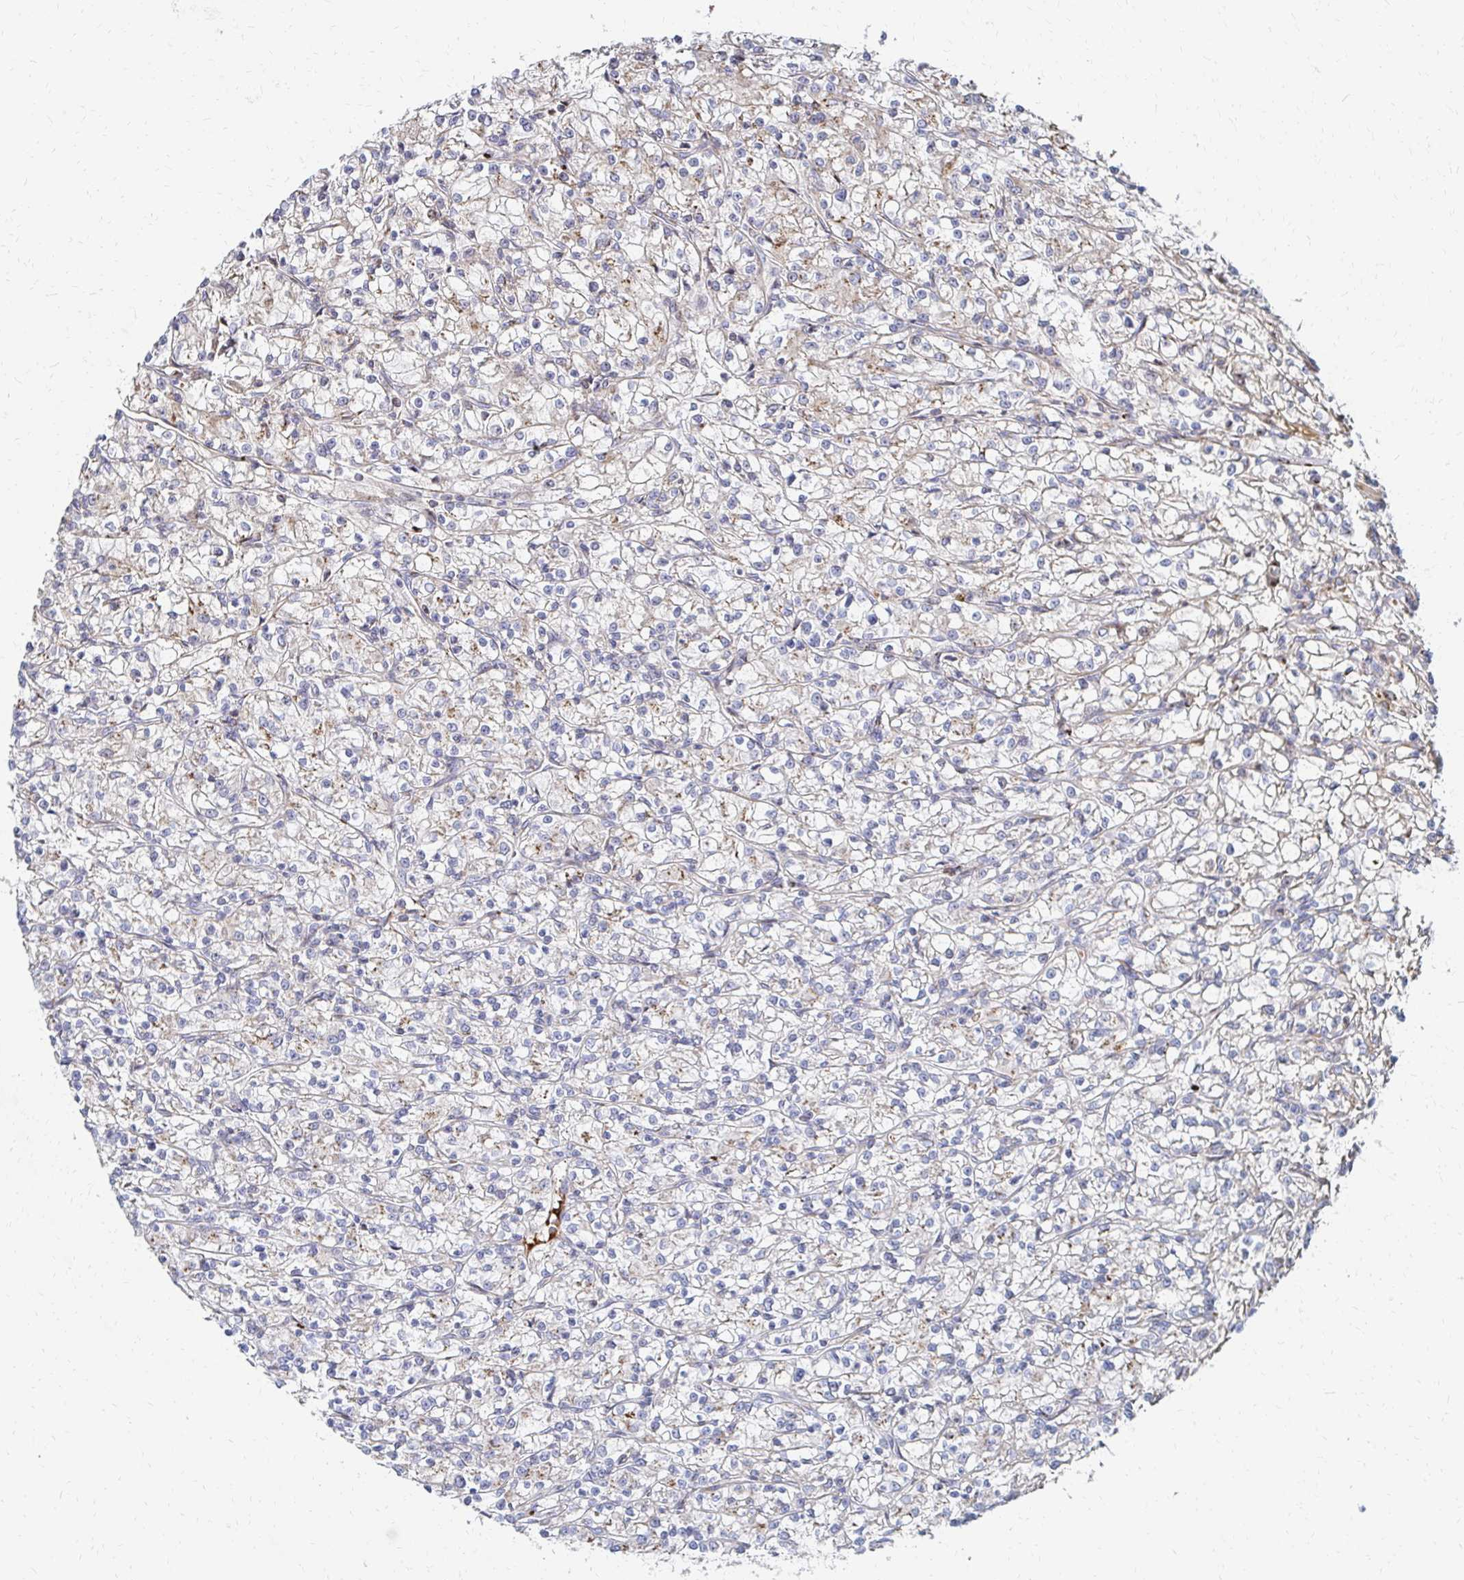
{"staining": {"intensity": "negative", "quantity": "none", "location": "none"}, "tissue": "renal cancer", "cell_type": "Tumor cells", "image_type": "cancer", "snomed": [{"axis": "morphology", "description": "Adenocarcinoma, NOS"}, {"axis": "topography", "description": "Kidney"}], "caption": "The micrograph shows no staining of tumor cells in renal cancer (adenocarcinoma).", "gene": "MAN1A1", "patient": {"sex": "female", "age": 59}}